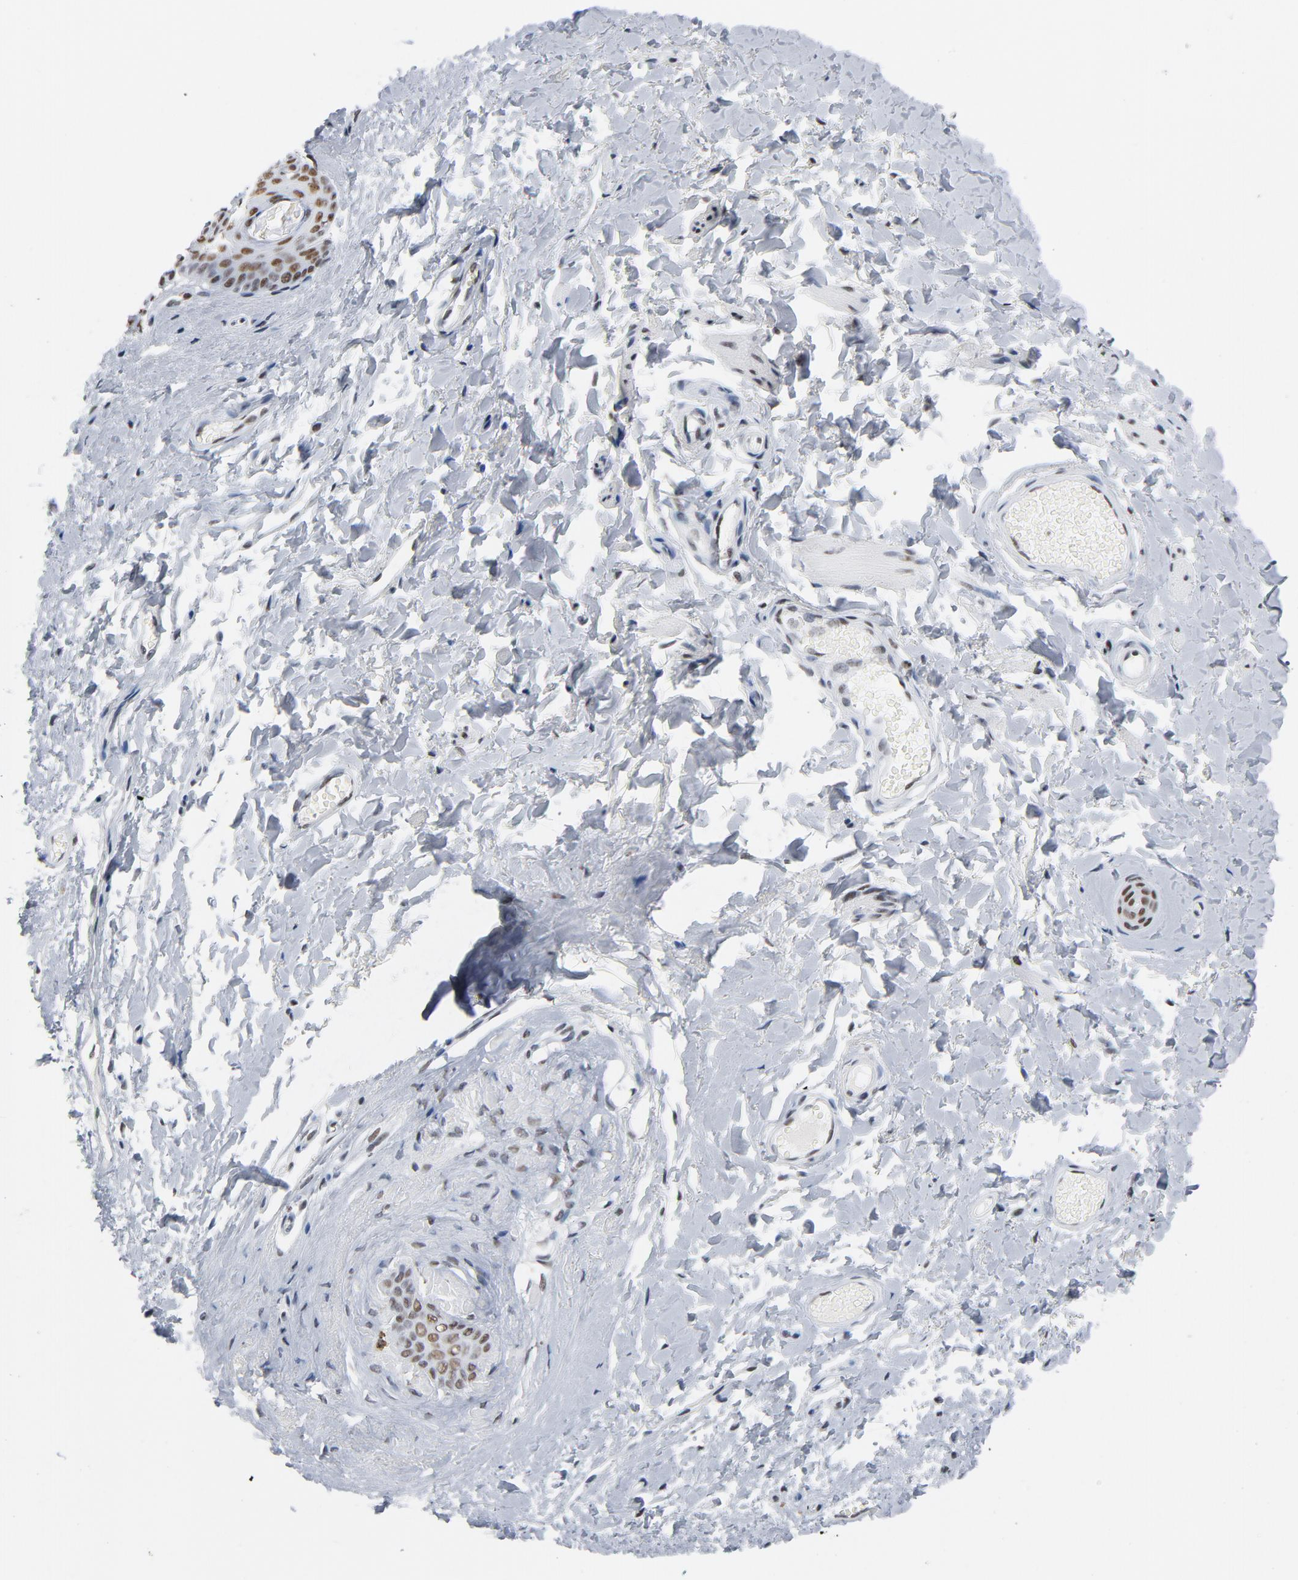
{"staining": {"intensity": "moderate", "quantity": ">75%", "location": "nuclear"}, "tissue": "skin", "cell_type": "Epidermal cells", "image_type": "normal", "snomed": [{"axis": "morphology", "description": "Normal tissue, NOS"}, {"axis": "morphology", "description": "Inflammation, NOS"}, {"axis": "topography", "description": "Vulva"}], "caption": "Immunohistochemistry (IHC) staining of unremarkable skin, which shows medium levels of moderate nuclear staining in approximately >75% of epidermal cells indicating moderate nuclear protein positivity. The staining was performed using DAB (brown) for protein detection and nuclei were counterstained in hematoxylin (blue).", "gene": "CSTF2", "patient": {"sex": "female", "age": 84}}